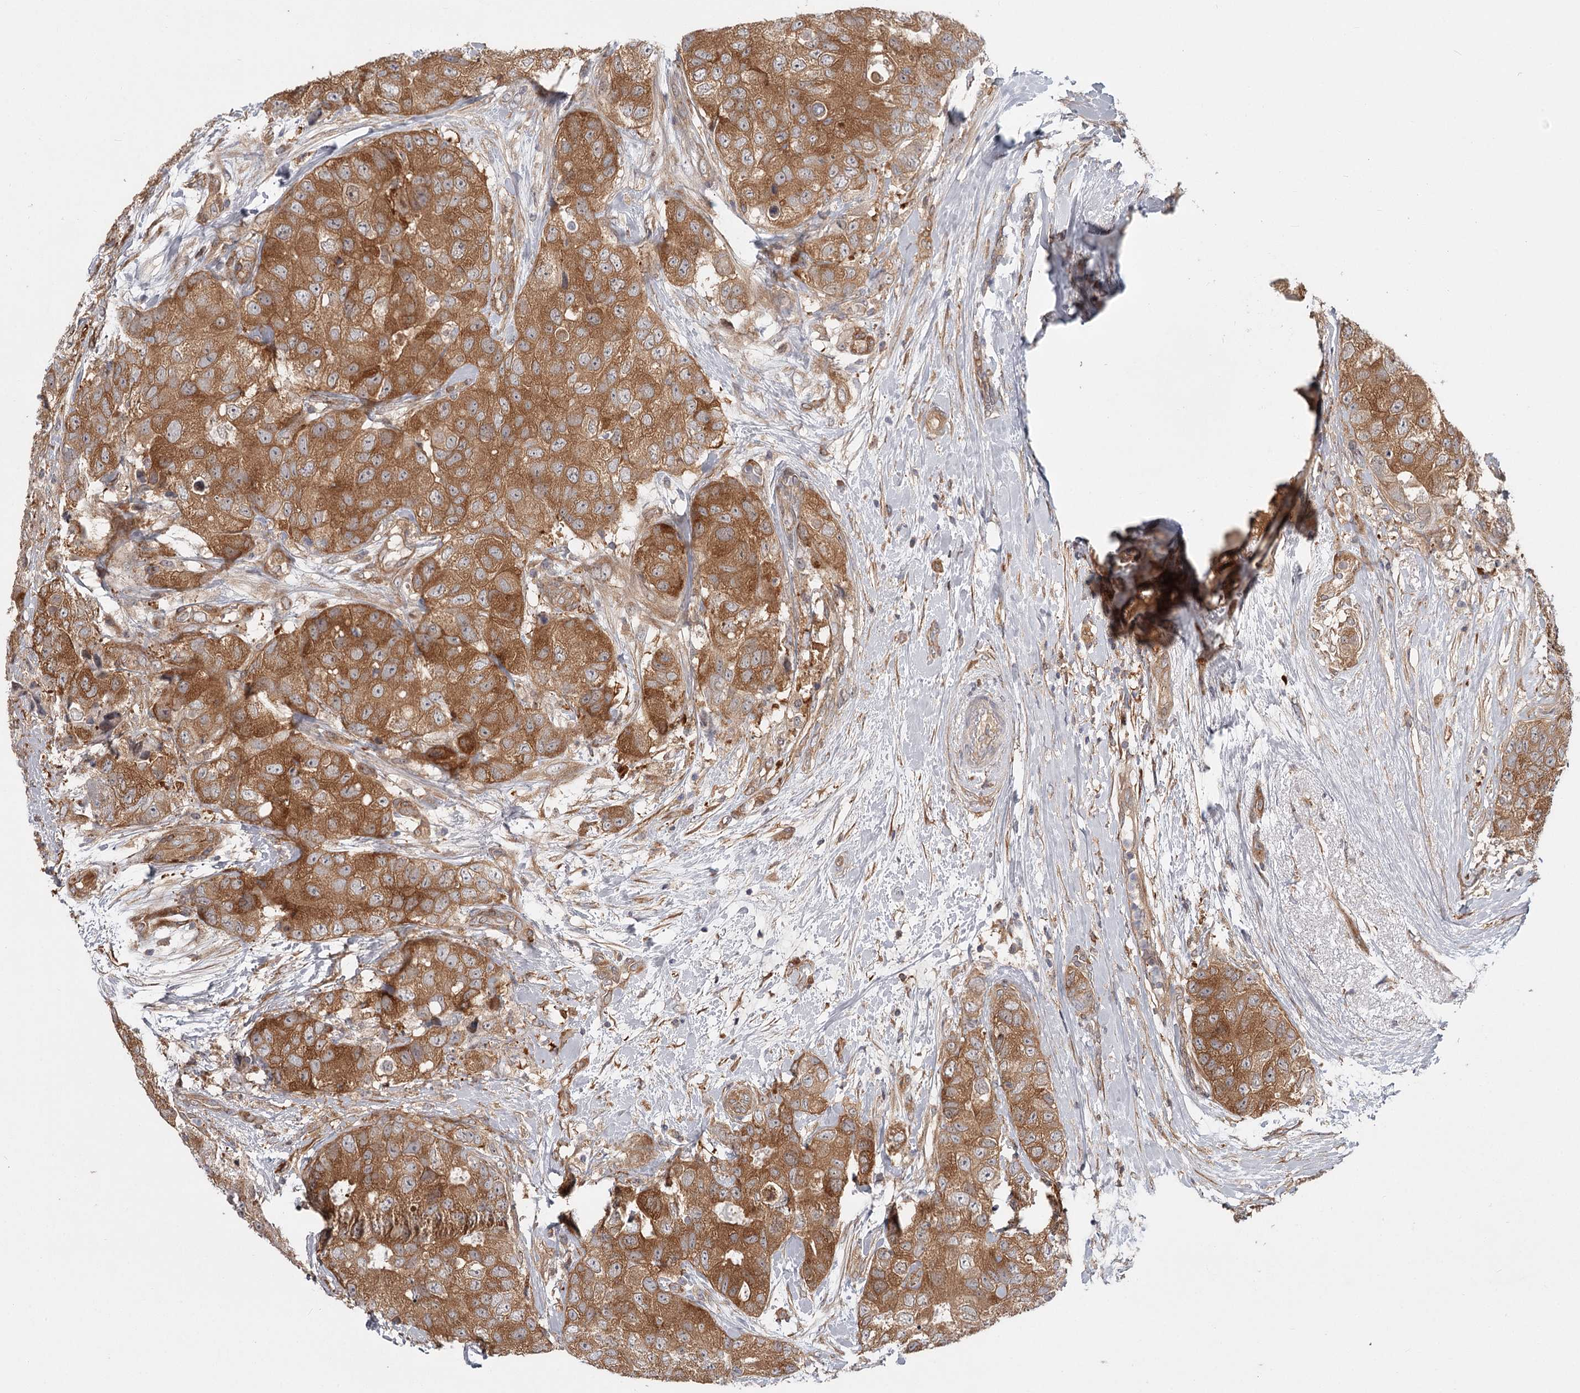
{"staining": {"intensity": "moderate", "quantity": ">75%", "location": "cytoplasmic/membranous"}, "tissue": "breast cancer", "cell_type": "Tumor cells", "image_type": "cancer", "snomed": [{"axis": "morphology", "description": "Duct carcinoma"}, {"axis": "topography", "description": "Breast"}], "caption": "High-magnification brightfield microscopy of breast cancer stained with DAB (brown) and counterstained with hematoxylin (blue). tumor cells exhibit moderate cytoplasmic/membranous positivity is seen in approximately>75% of cells. (DAB (3,3'-diaminobenzidine) IHC with brightfield microscopy, high magnification).", "gene": "CCNG2", "patient": {"sex": "female", "age": 62}}